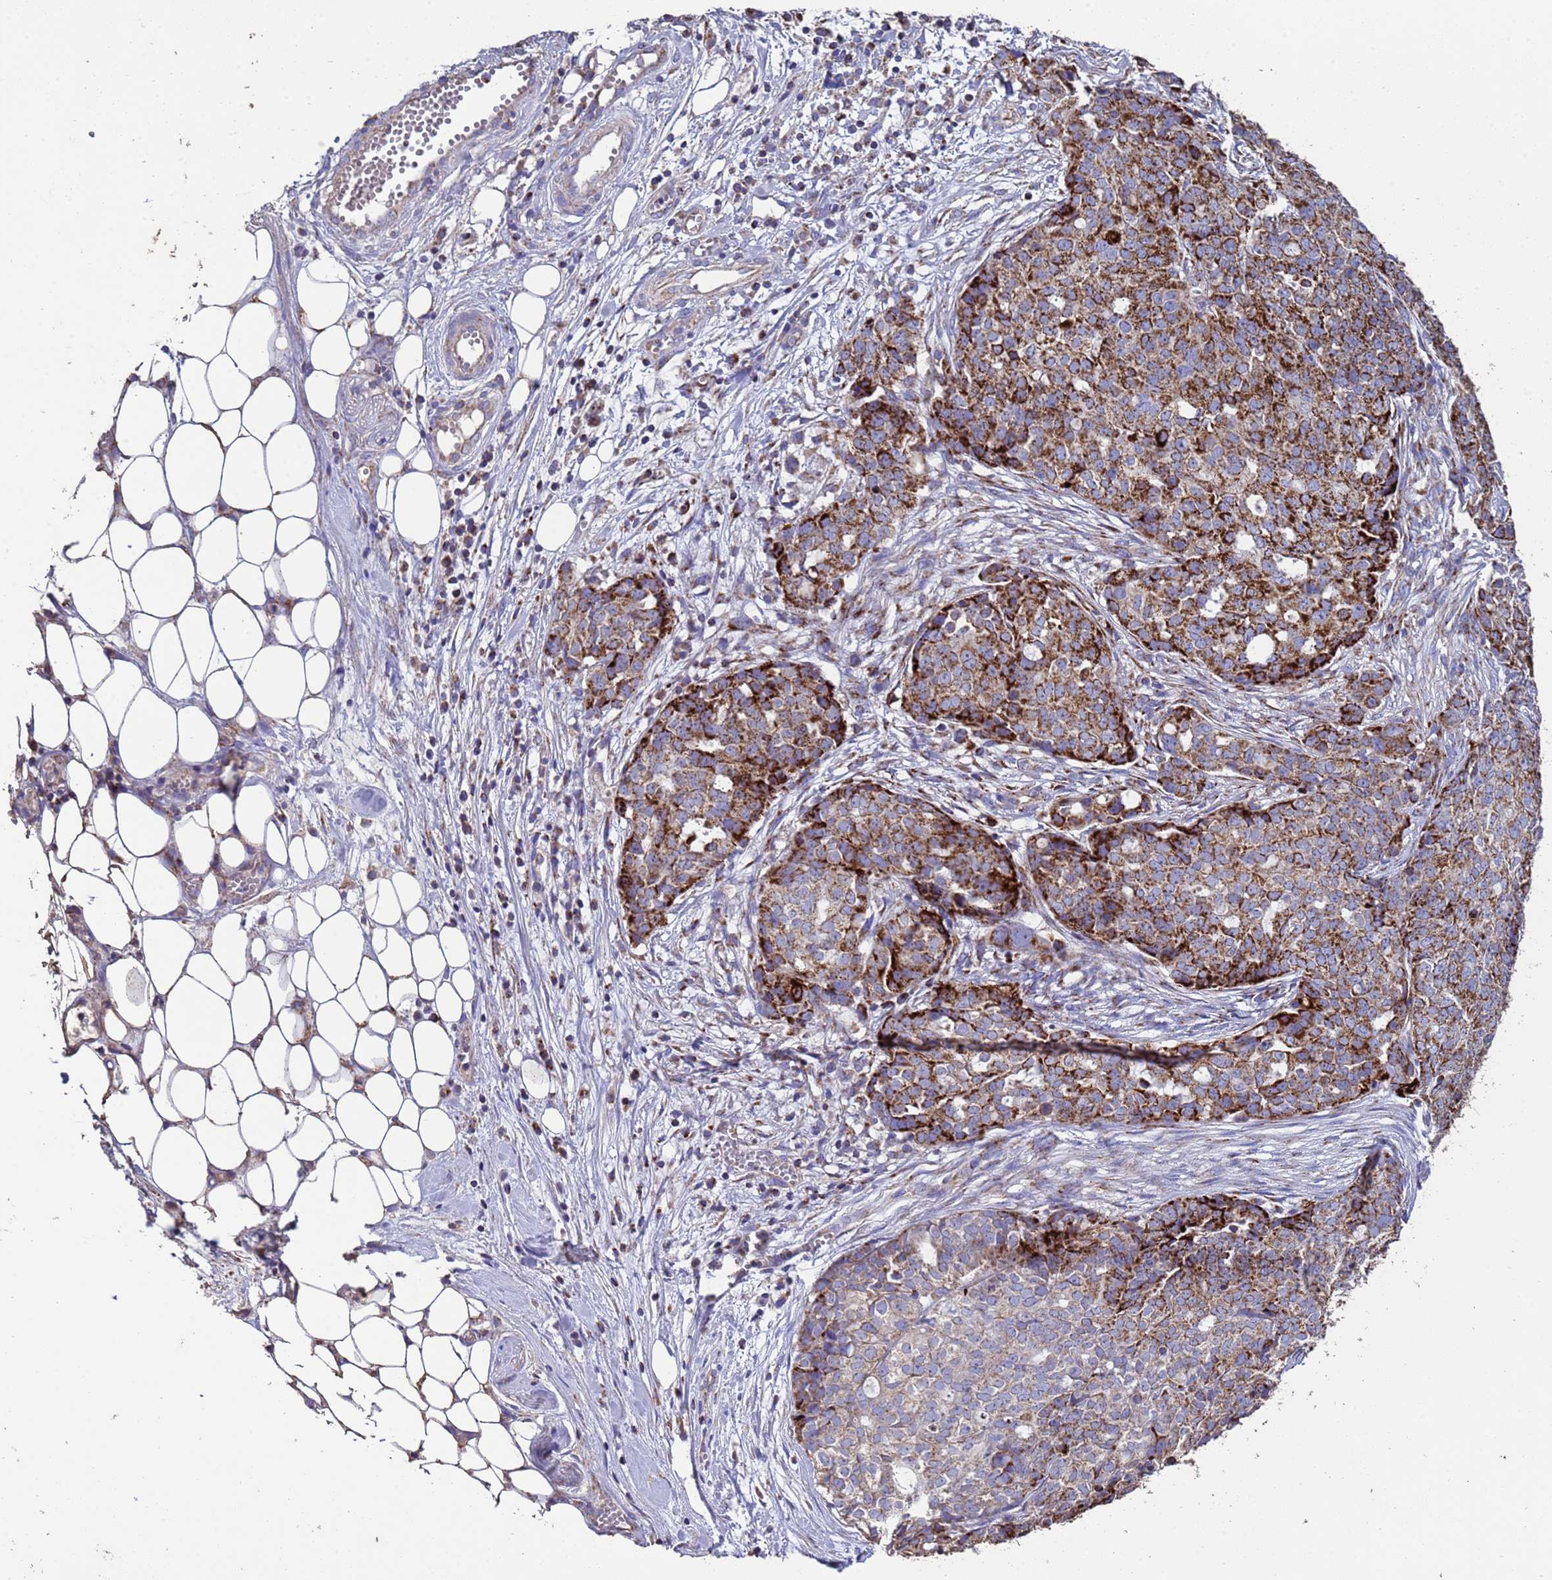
{"staining": {"intensity": "strong", "quantity": "25%-75%", "location": "cytoplasmic/membranous"}, "tissue": "ovarian cancer", "cell_type": "Tumor cells", "image_type": "cancer", "snomed": [{"axis": "morphology", "description": "Cystadenocarcinoma, serous, NOS"}, {"axis": "topography", "description": "Soft tissue"}, {"axis": "topography", "description": "Ovary"}], "caption": "Ovarian cancer stained with a brown dye exhibits strong cytoplasmic/membranous positive staining in about 25%-75% of tumor cells.", "gene": "ZNFX1", "patient": {"sex": "female", "age": 57}}